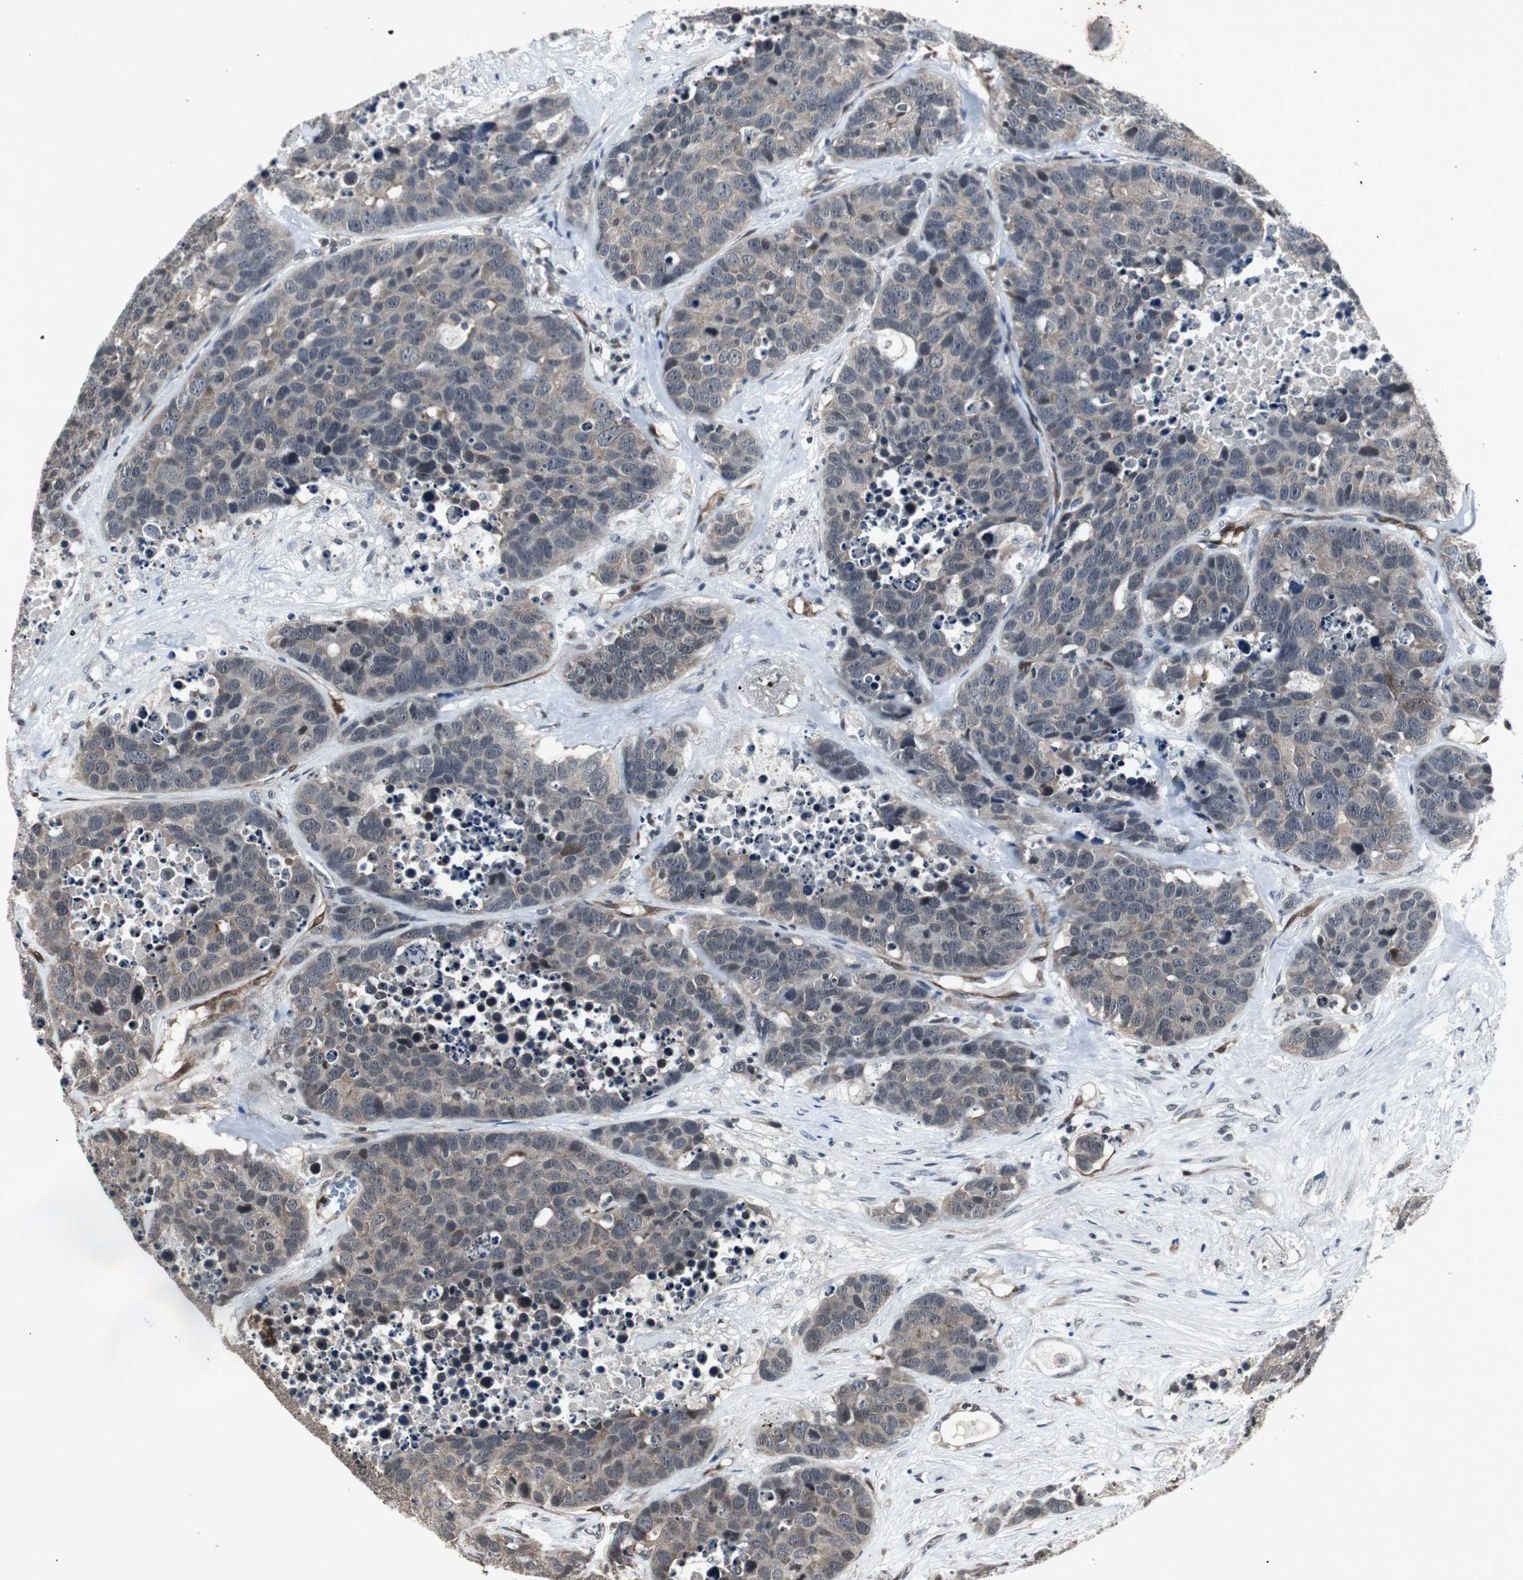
{"staining": {"intensity": "weak", "quantity": ">75%", "location": "cytoplasmic/membranous"}, "tissue": "carcinoid", "cell_type": "Tumor cells", "image_type": "cancer", "snomed": [{"axis": "morphology", "description": "Carcinoid, malignant, NOS"}, {"axis": "topography", "description": "Lung"}], "caption": "A histopathology image showing weak cytoplasmic/membranous positivity in about >75% of tumor cells in carcinoid (malignant), as visualized by brown immunohistochemical staining.", "gene": "SMAD1", "patient": {"sex": "male", "age": 60}}